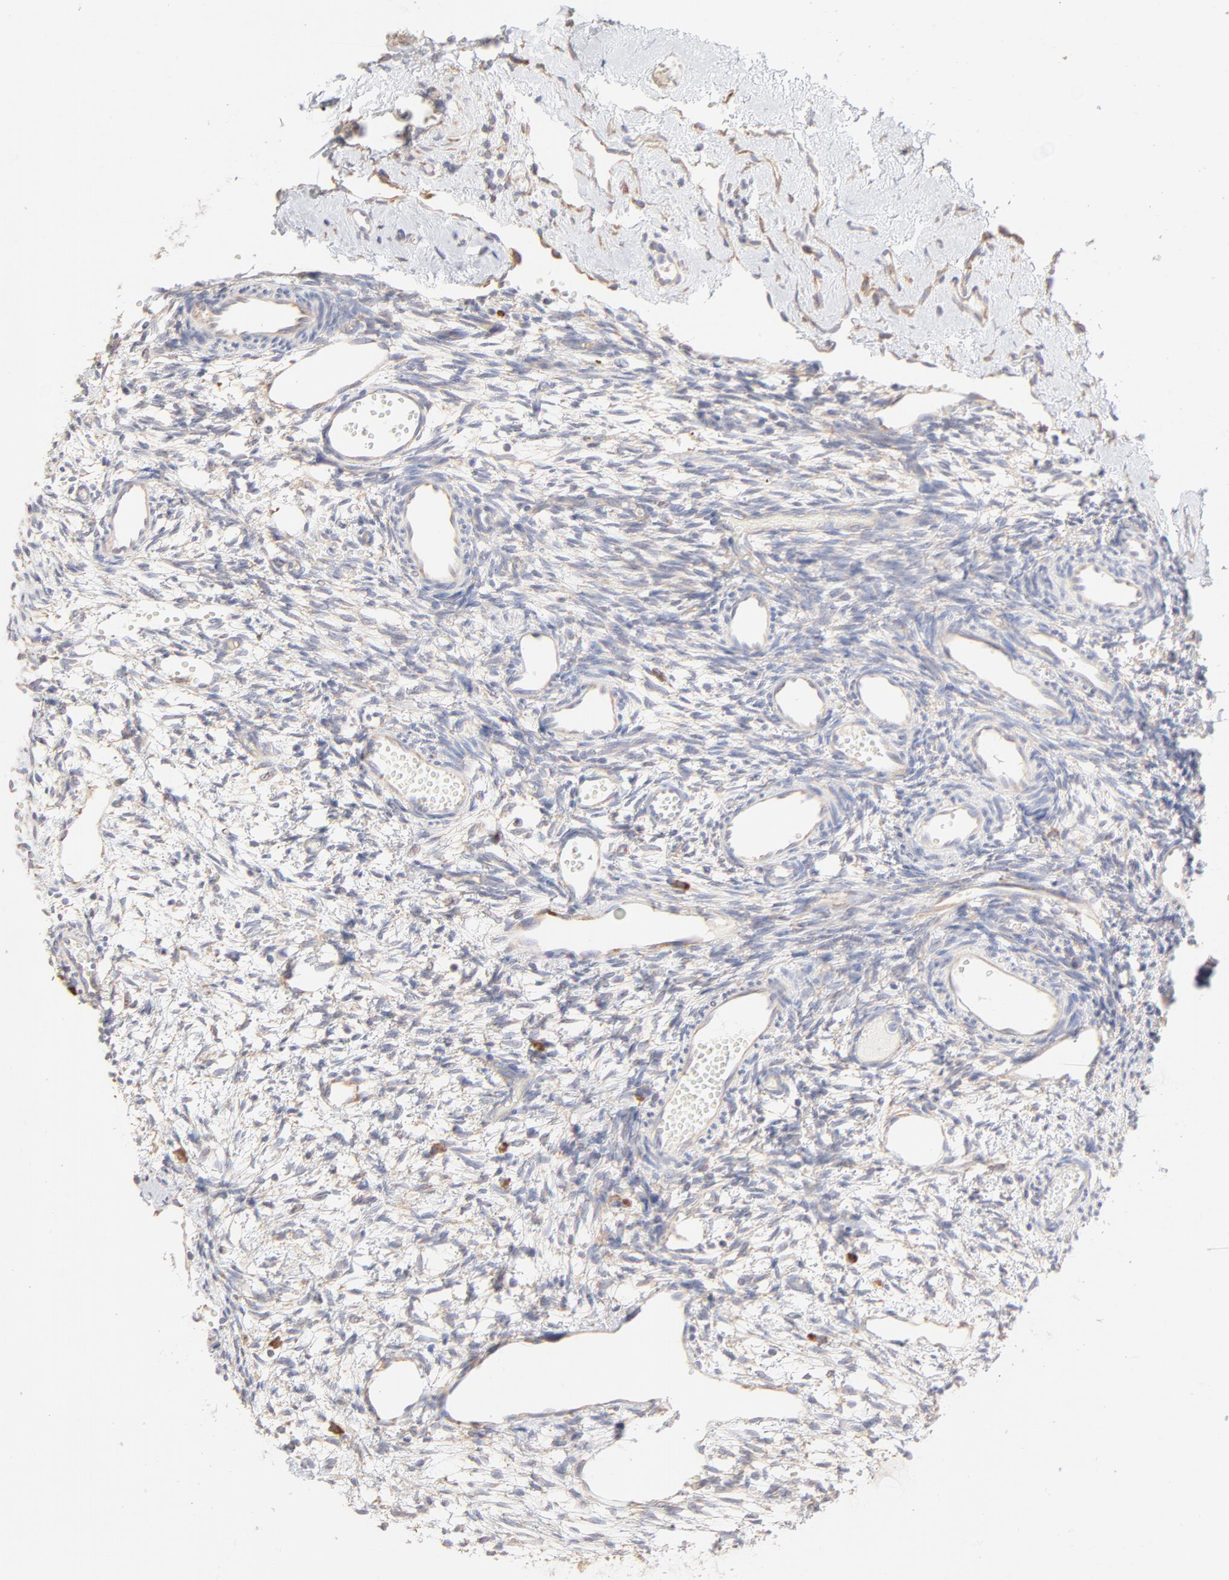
{"staining": {"intensity": "negative", "quantity": "none", "location": "none"}, "tissue": "ovary", "cell_type": "Follicle cells", "image_type": "normal", "snomed": [{"axis": "morphology", "description": "Normal tissue, NOS"}, {"axis": "topography", "description": "Ovary"}], "caption": "Protein analysis of normal ovary demonstrates no significant expression in follicle cells.", "gene": "RPS21", "patient": {"sex": "female", "age": 35}}